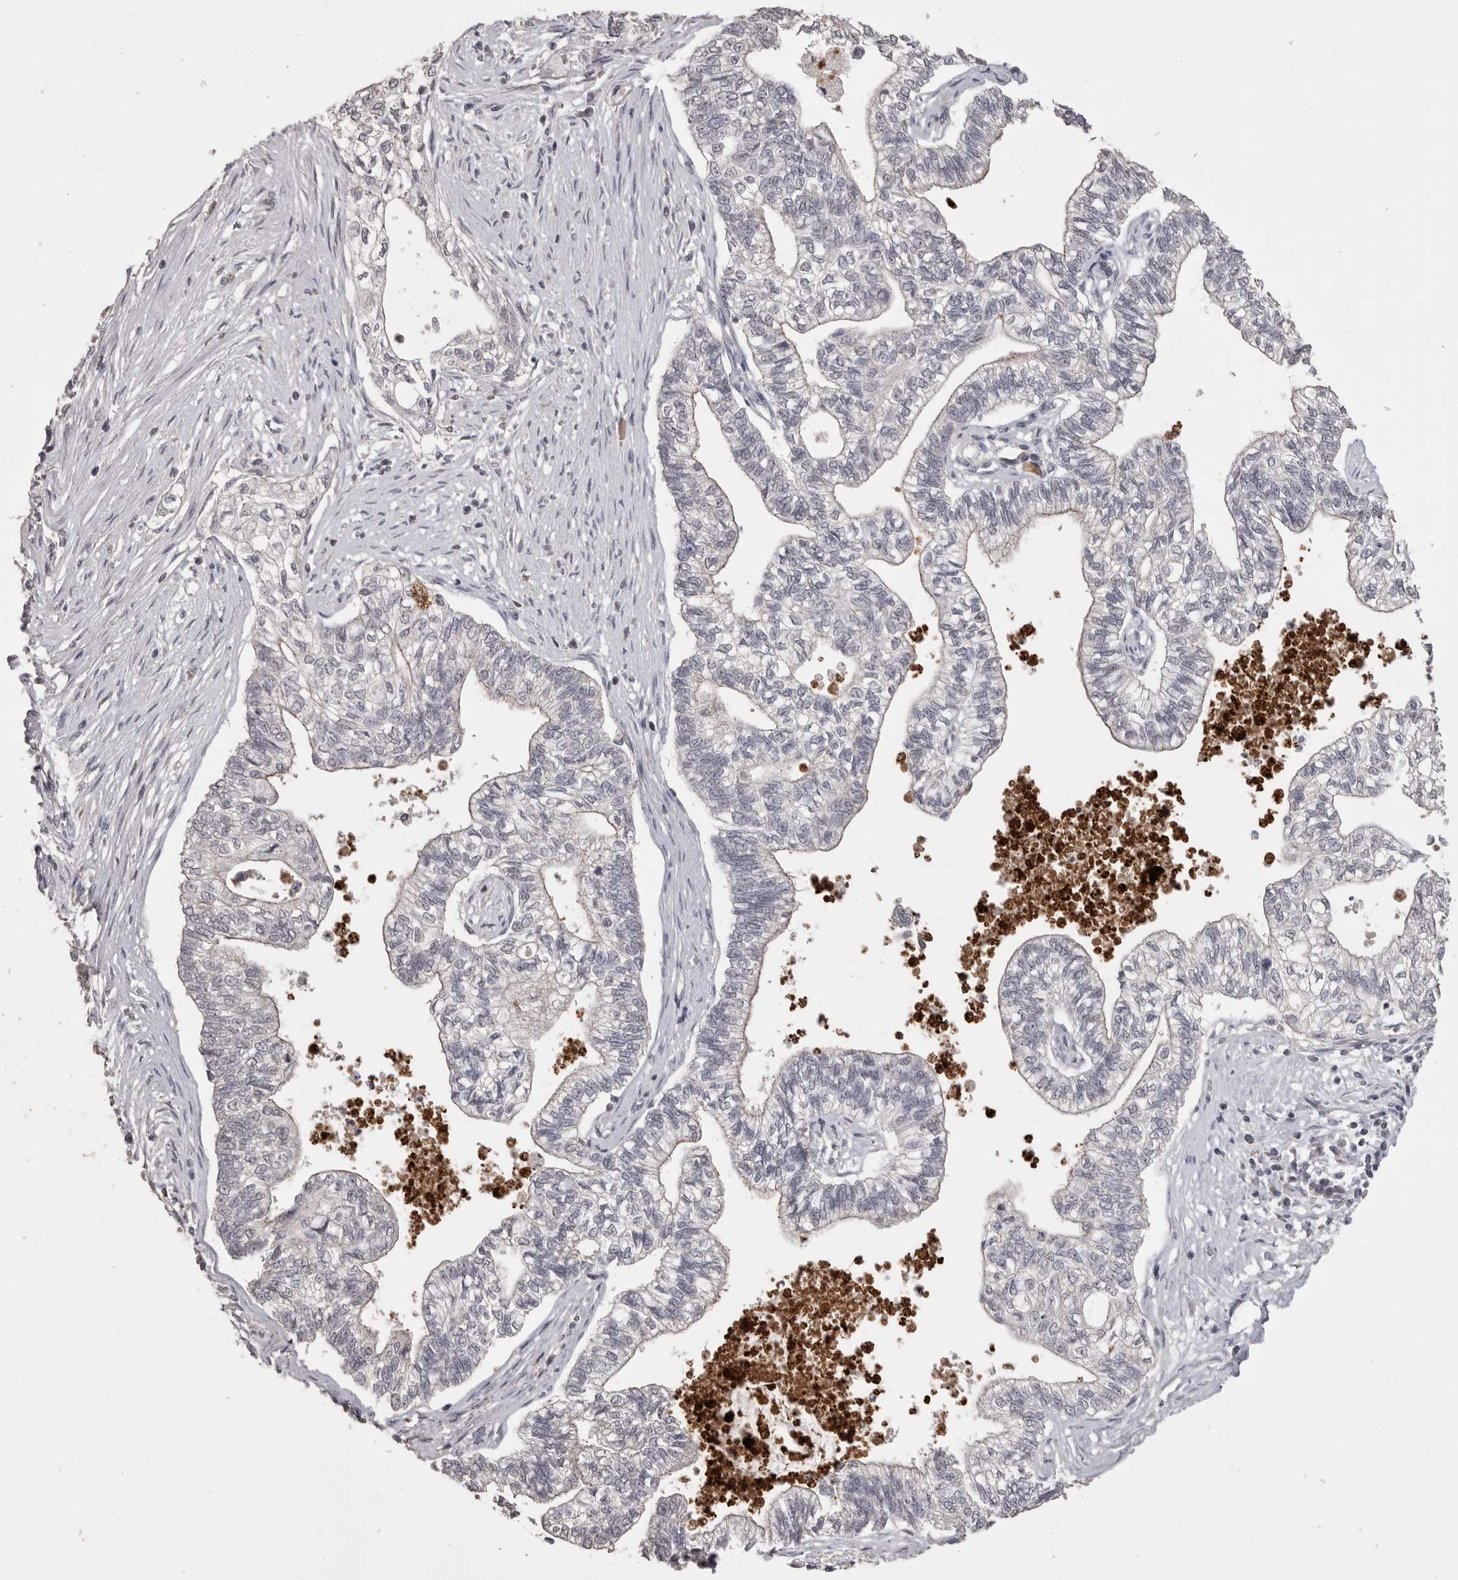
{"staining": {"intensity": "negative", "quantity": "none", "location": "none"}, "tissue": "pancreatic cancer", "cell_type": "Tumor cells", "image_type": "cancer", "snomed": [{"axis": "morphology", "description": "Adenocarcinoma, NOS"}, {"axis": "topography", "description": "Pancreas"}], "caption": "Tumor cells show no significant positivity in pancreatic adenocarcinoma.", "gene": "MMP7", "patient": {"sex": "male", "age": 72}}